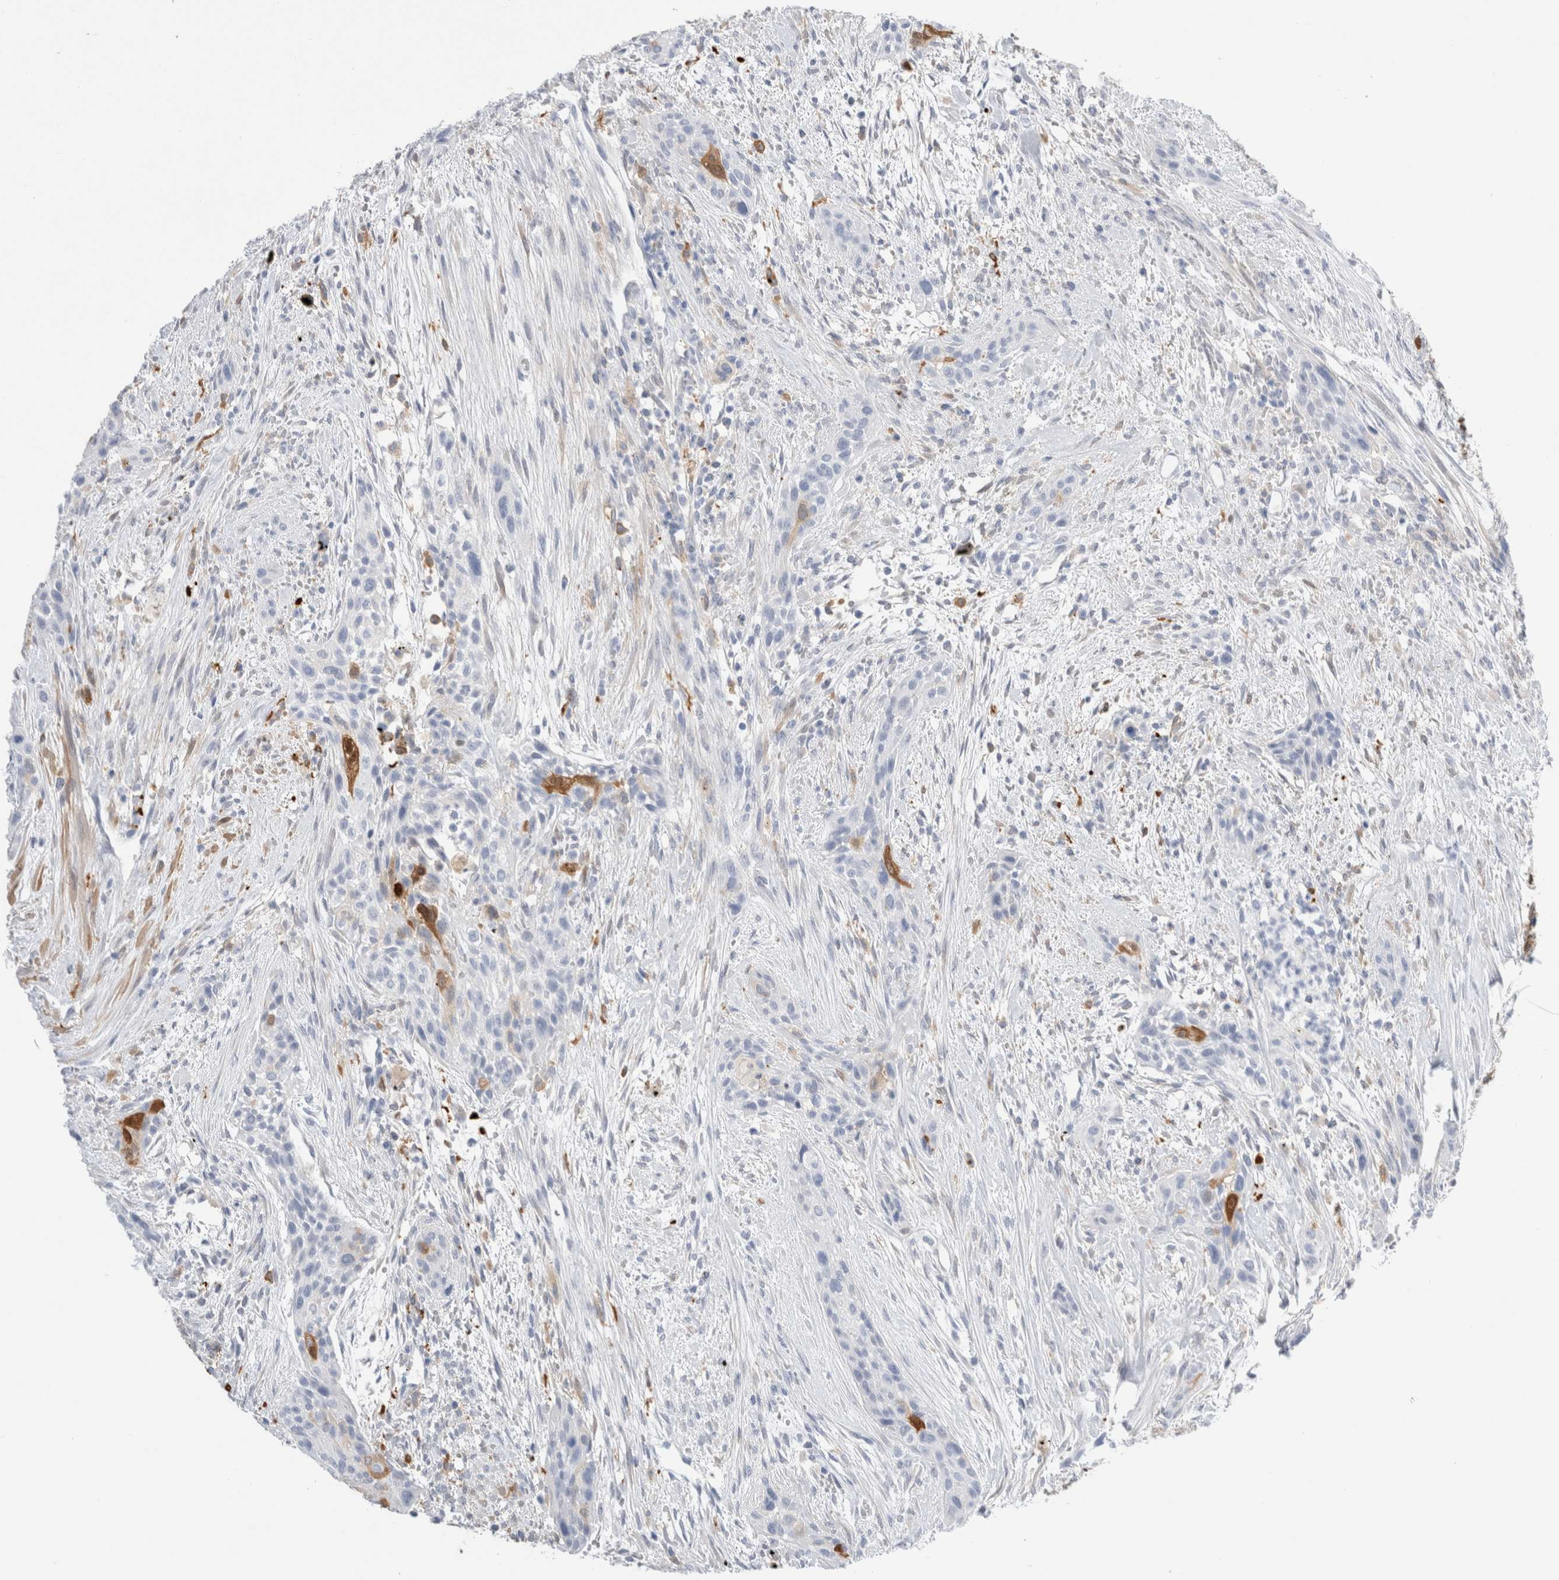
{"staining": {"intensity": "negative", "quantity": "none", "location": "none"}, "tissue": "urothelial cancer", "cell_type": "Tumor cells", "image_type": "cancer", "snomed": [{"axis": "morphology", "description": "Urothelial carcinoma, High grade"}, {"axis": "topography", "description": "Urinary bladder"}], "caption": "Immunohistochemistry (IHC) histopathology image of neoplastic tissue: urothelial cancer stained with DAB (3,3'-diaminobenzidine) shows no significant protein staining in tumor cells.", "gene": "NAPEPLD", "patient": {"sex": "male", "age": 35}}